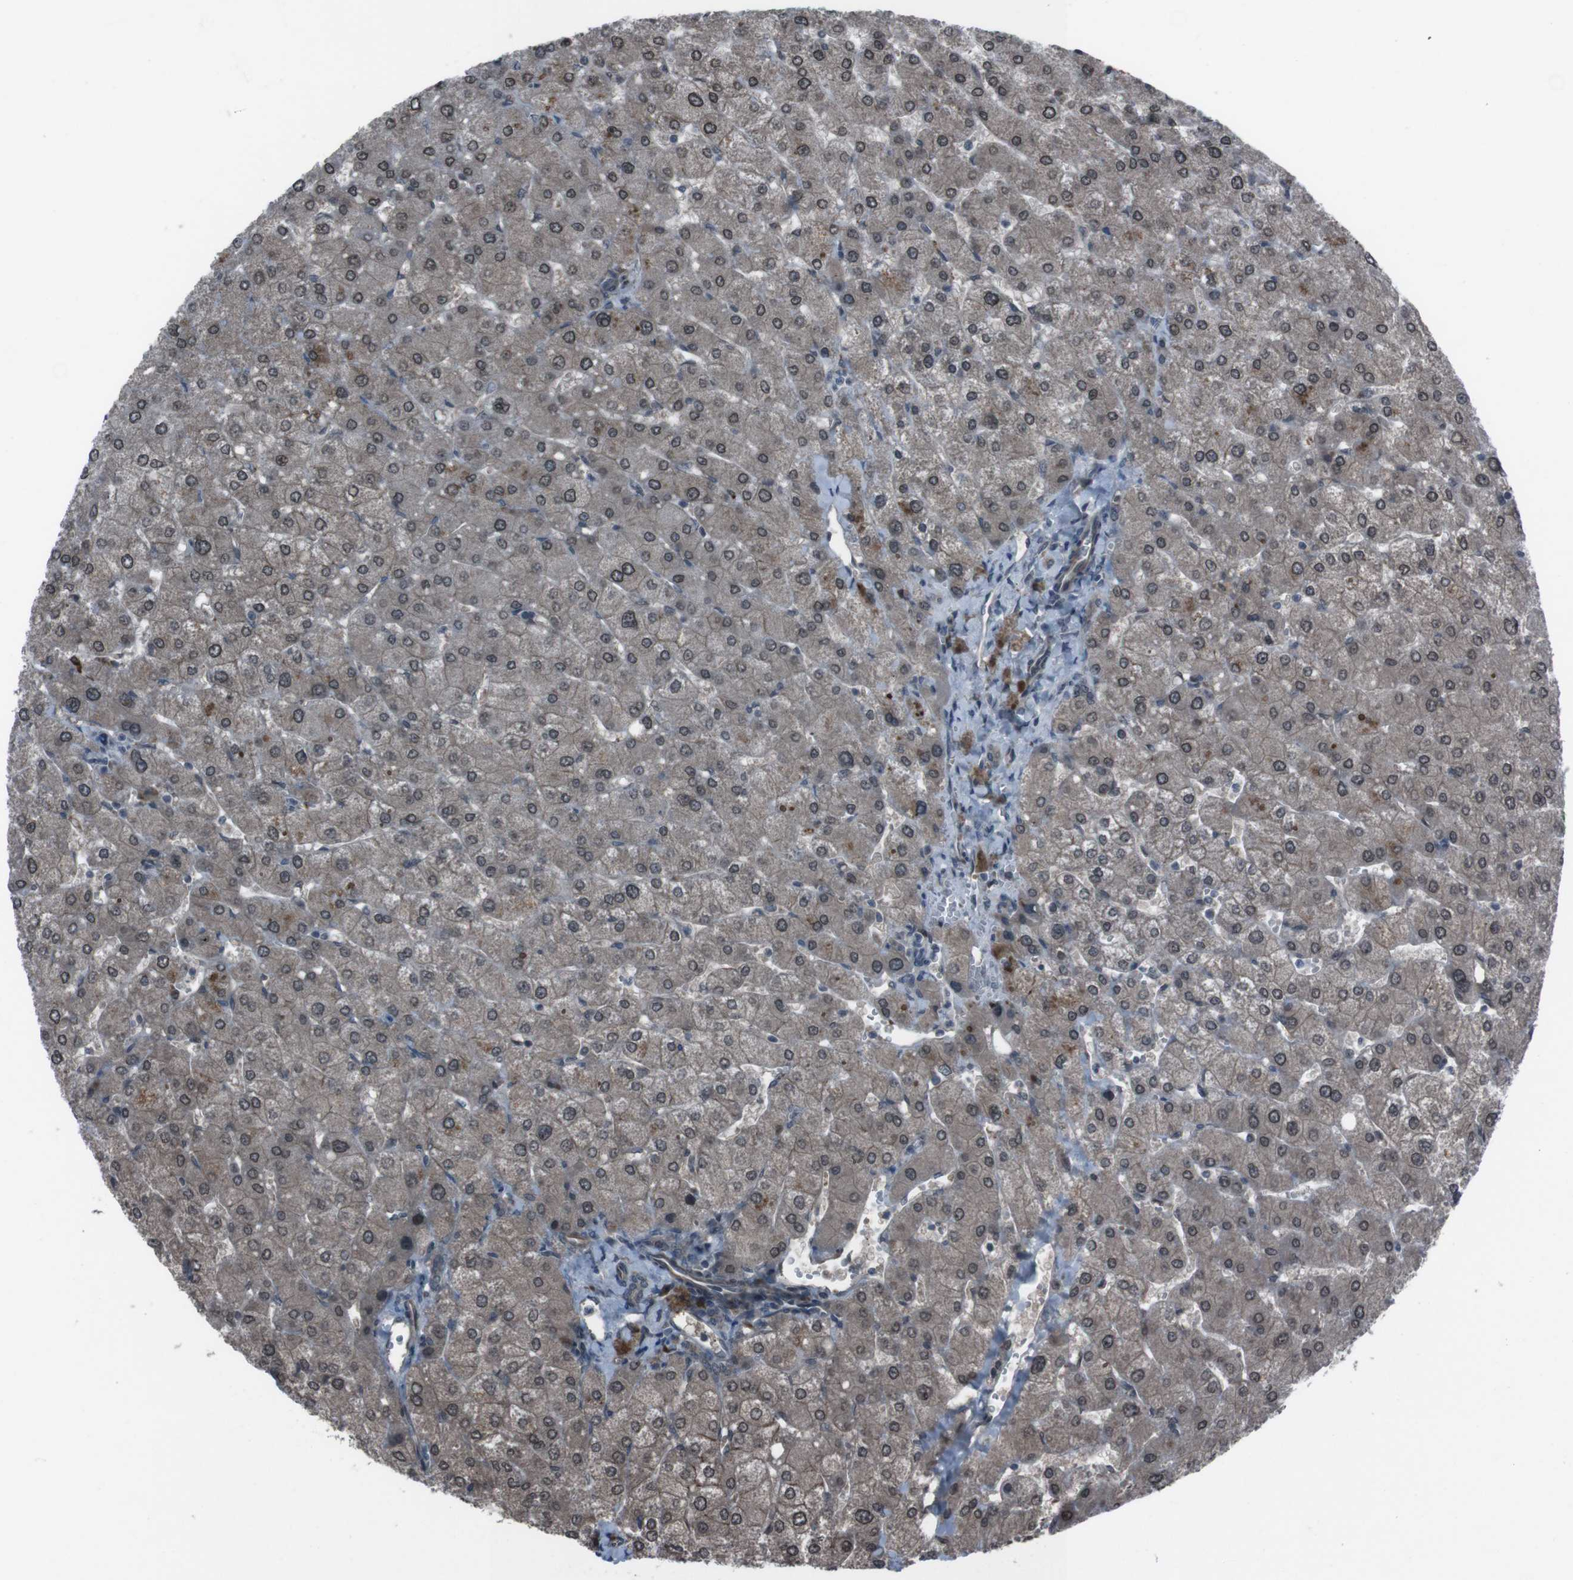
{"staining": {"intensity": "weak", "quantity": ">75%", "location": "cytoplasmic/membranous"}, "tissue": "liver", "cell_type": "Cholangiocytes", "image_type": "normal", "snomed": [{"axis": "morphology", "description": "Normal tissue, NOS"}, {"axis": "topography", "description": "Liver"}], "caption": "Immunohistochemical staining of unremarkable liver shows >75% levels of weak cytoplasmic/membranous protein expression in about >75% of cholangiocytes.", "gene": "SS18L1", "patient": {"sex": "male", "age": 55}}